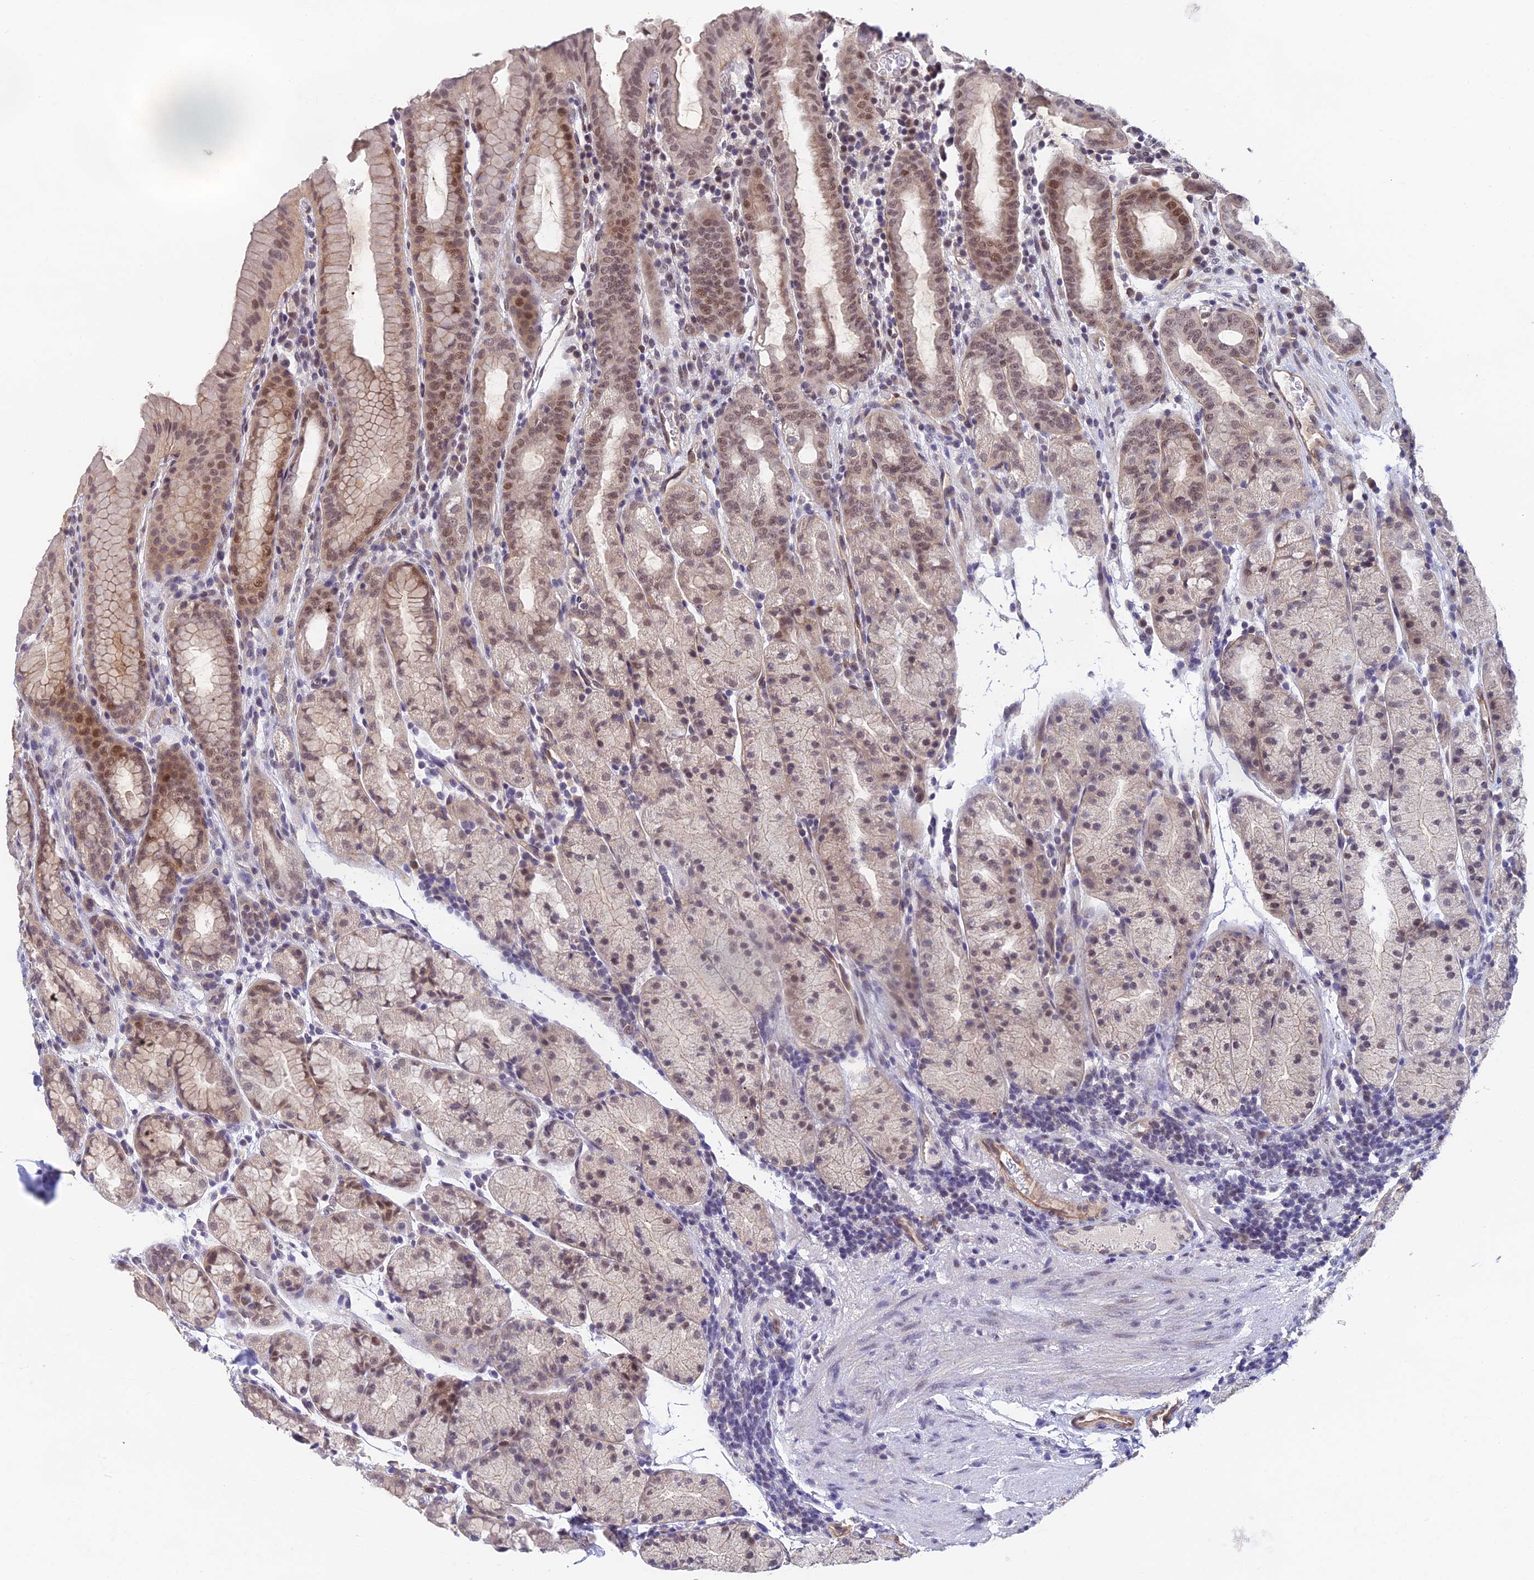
{"staining": {"intensity": "moderate", "quantity": "25%-75%", "location": "cytoplasmic/membranous,nuclear"}, "tissue": "stomach", "cell_type": "Glandular cells", "image_type": "normal", "snomed": [{"axis": "morphology", "description": "Normal tissue, NOS"}, {"axis": "topography", "description": "Stomach, upper"}, {"axis": "topography", "description": "Stomach, lower"}, {"axis": "topography", "description": "Small intestine"}], "caption": "Immunohistochemical staining of normal human stomach shows moderate cytoplasmic/membranous,nuclear protein staining in approximately 25%-75% of glandular cells. Ihc stains the protein in brown and the nuclei are stained blue.", "gene": "NSMCE1", "patient": {"sex": "male", "age": 68}}